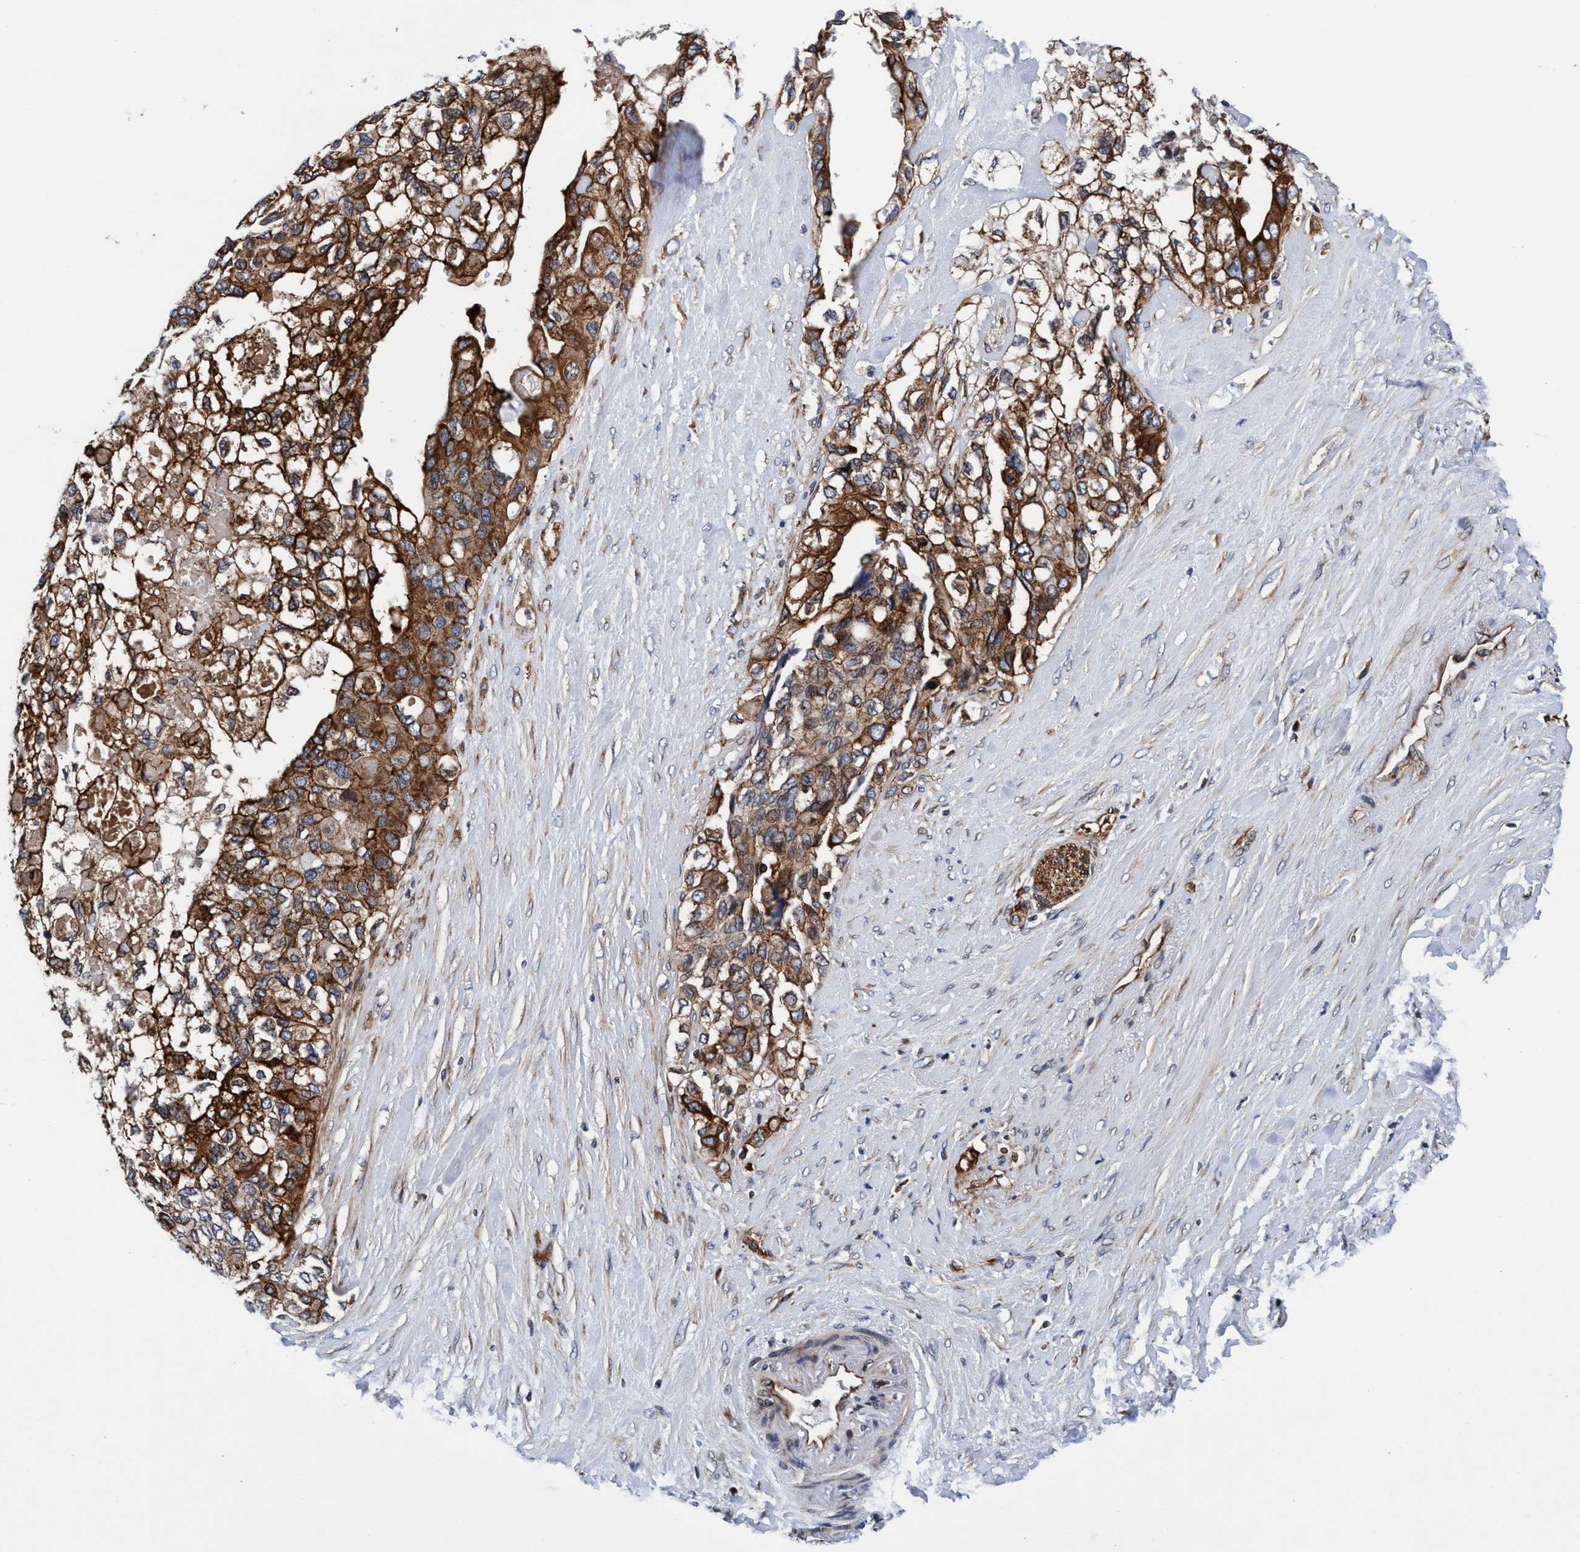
{"staining": {"intensity": "strong", "quantity": ">75%", "location": "cytoplasmic/membranous"}, "tissue": "pancreatic cancer", "cell_type": "Tumor cells", "image_type": "cancer", "snomed": [{"axis": "morphology", "description": "Adenocarcinoma, NOS"}, {"axis": "topography", "description": "Pancreas"}], "caption": "A high-resolution photomicrograph shows immunohistochemistry (IHC) staining of adenocarcinoma (pancreatic), which demonstrates strong cytoplasmic/membranous positivity in approximately >75% of tumor cells.", "gene": "MCM3AP", "patient": {"sex": "female", "age": 56}}